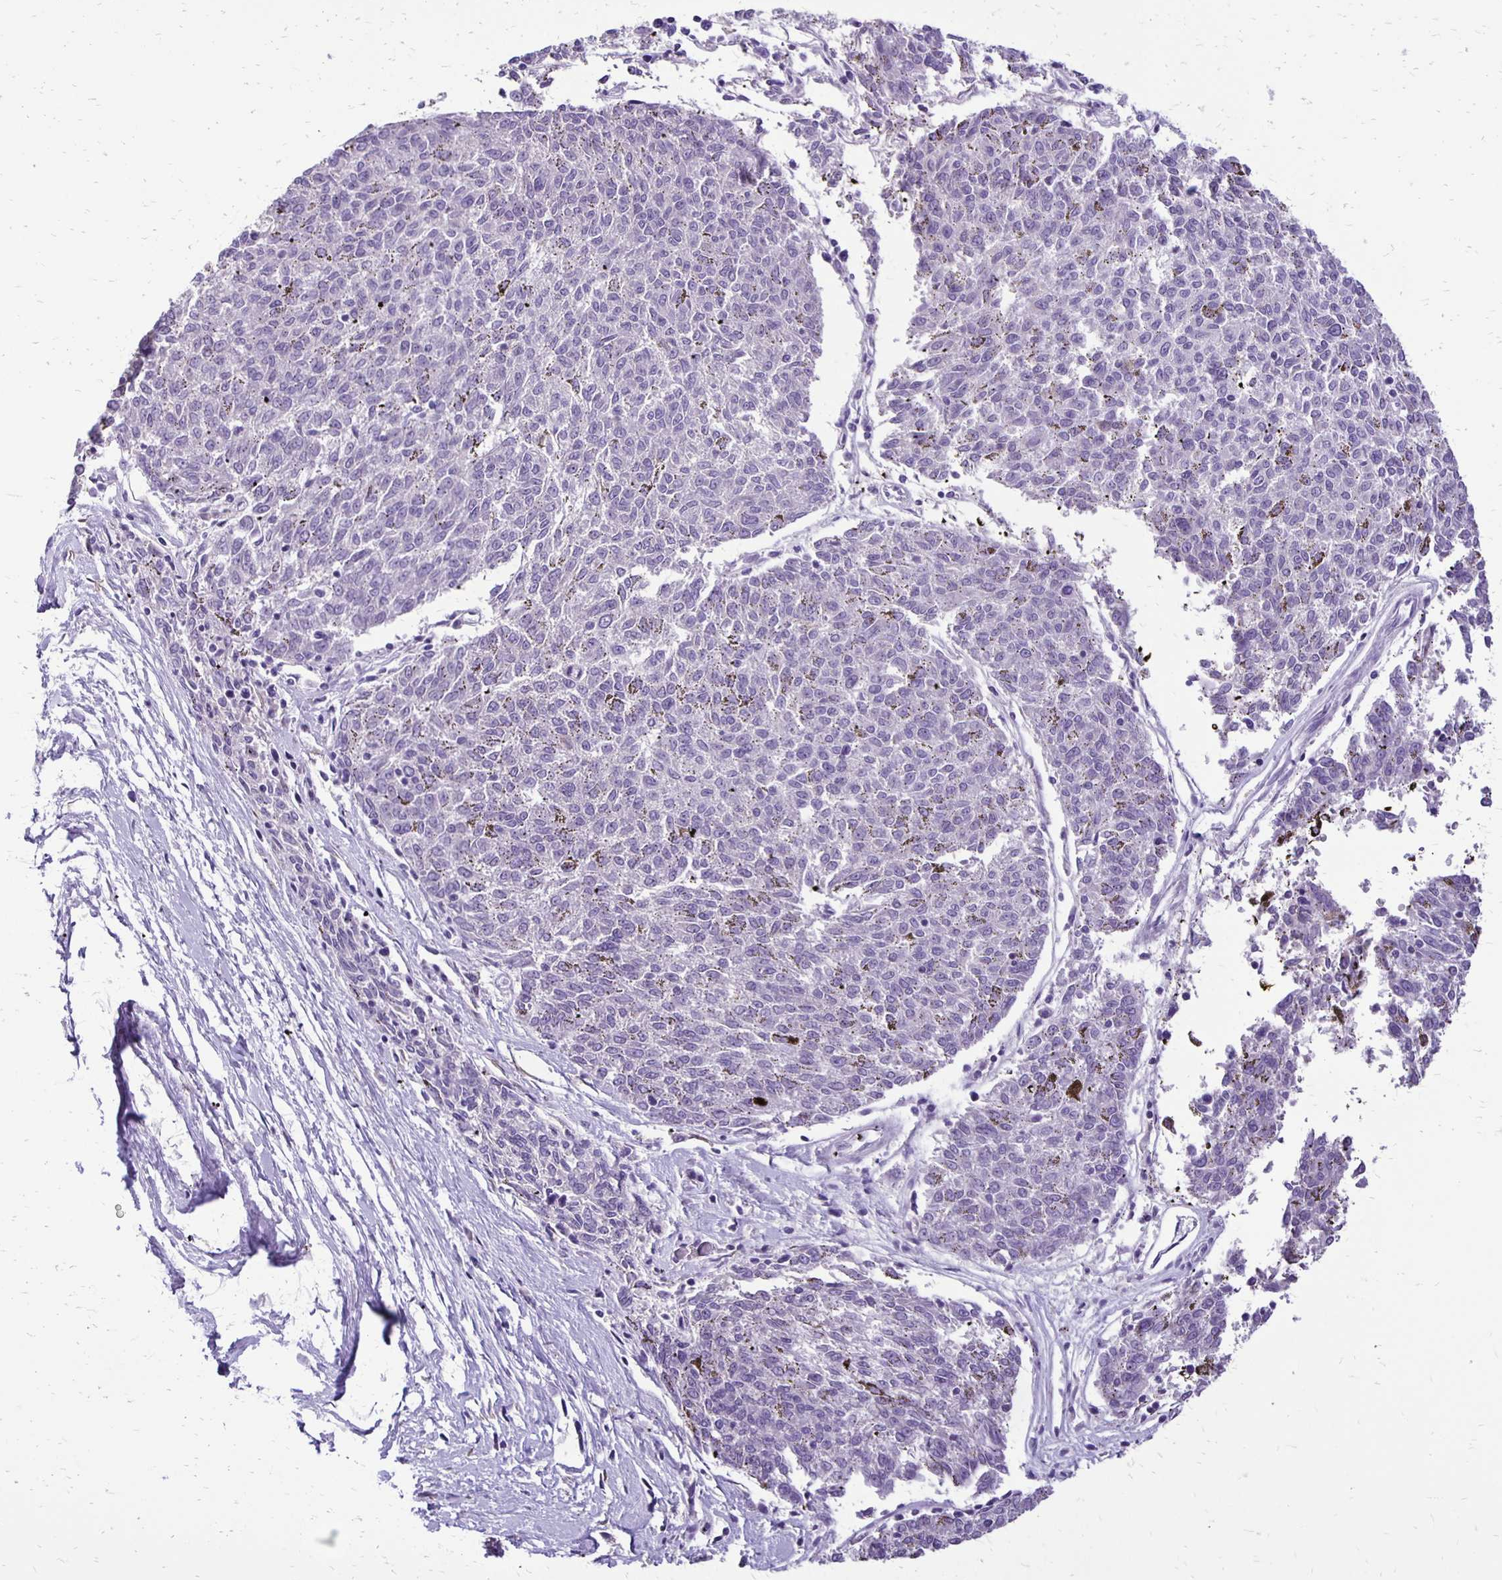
{"staining": {"intensity": "negative", "quantity": "none", "location": "none"}, "tissue": "melanoma", "cell_type": "Tumor cells", "image_type": "cancer", "snomed": [{"axis": "morphology", "description": "Malignant melanoma, NOS"}, {"axis": "topography", "description": "Skin"}], "caption": "There is no significant staining in tumor cells of melanoma. (IHC, brightfield microscopy, high magnification).", "gene": "ANKRD45", "patient": {"sex": "female", "age": 72}}